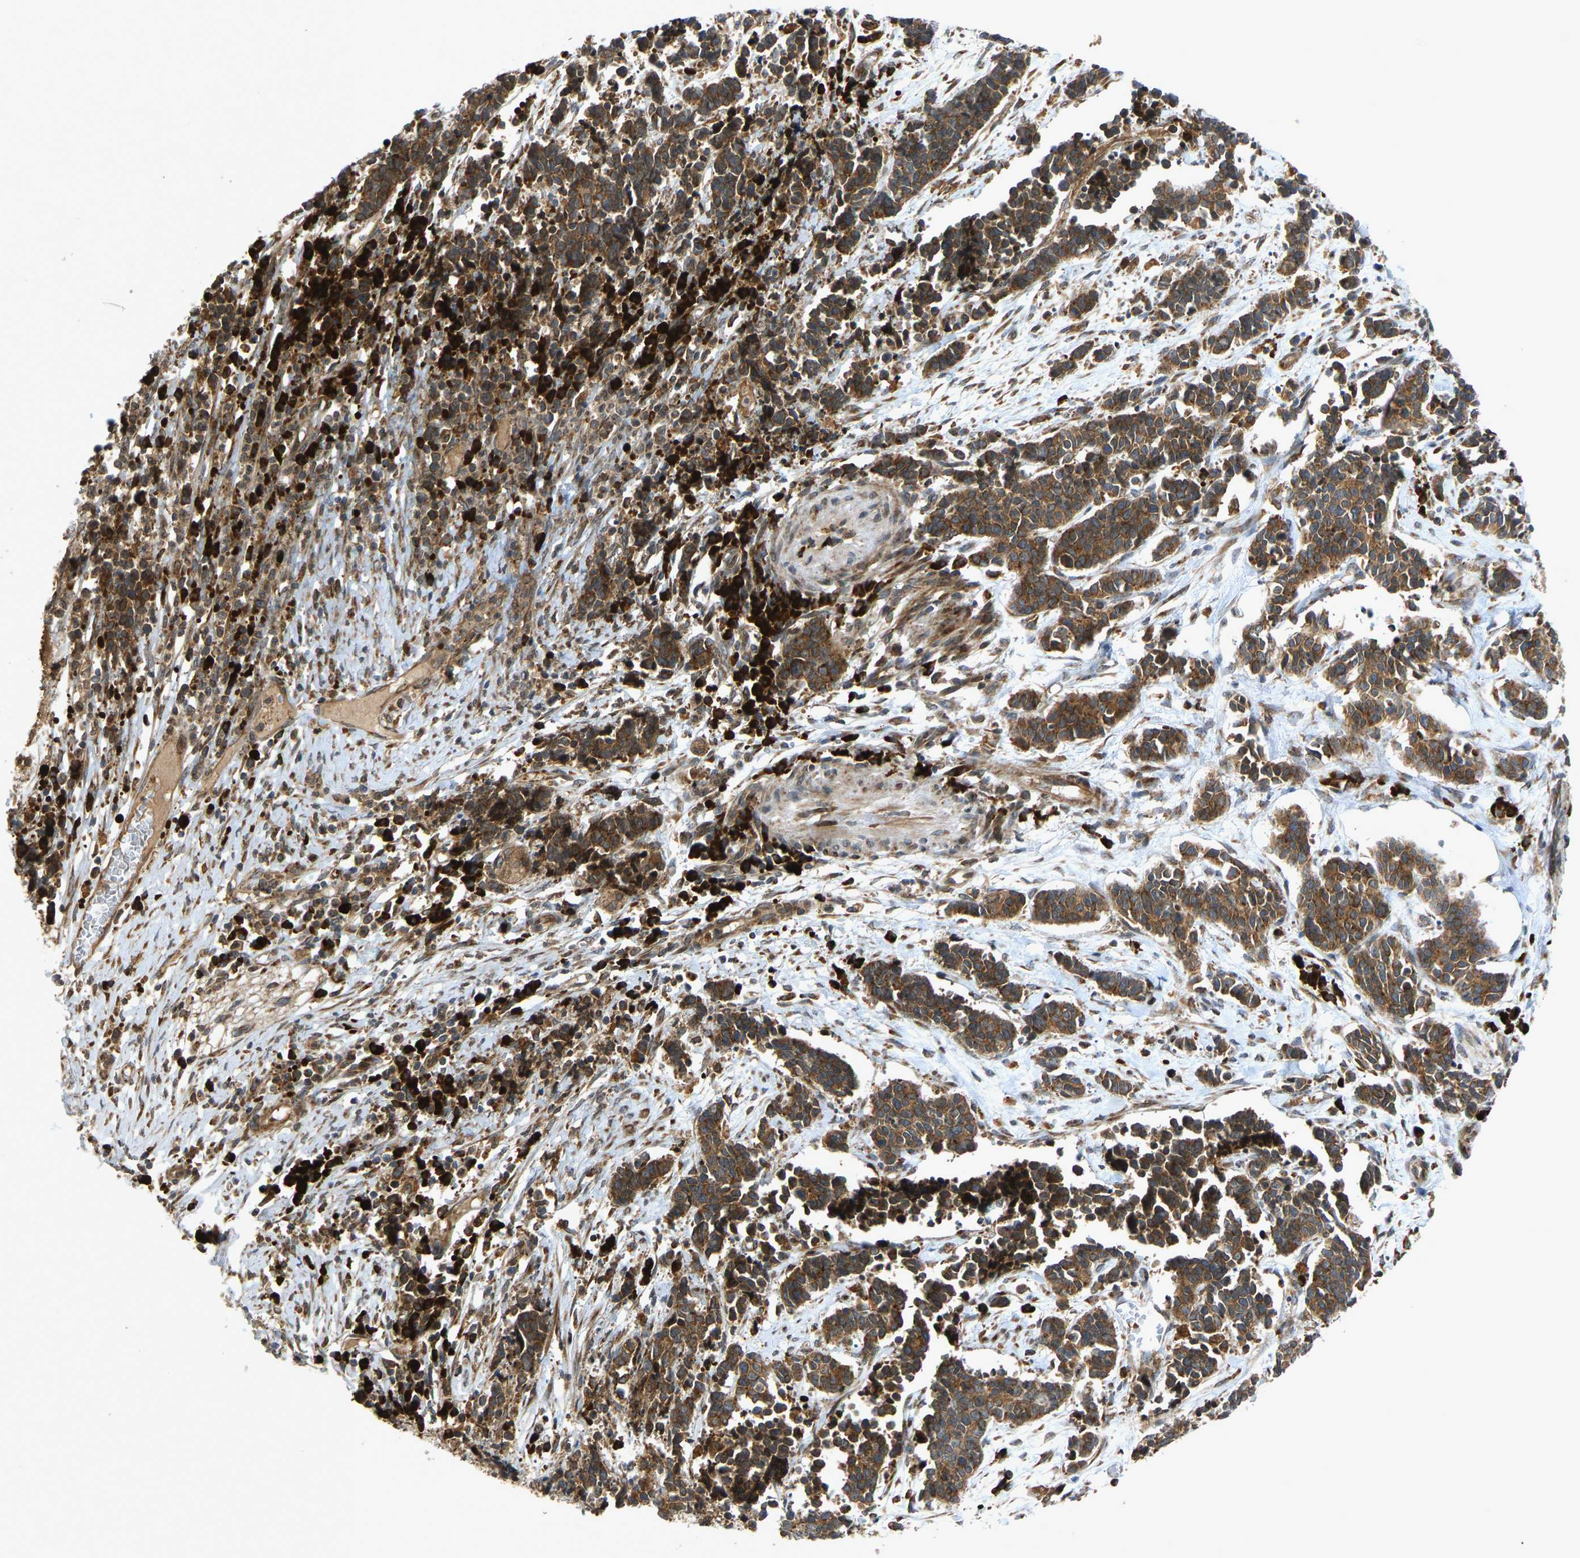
{"staining": {"intensity": "moderate", "quantity": ">75%", "location": "cytoplasmic/membranous"}, "tissue": "cervical cancer", "cell_type": "Tumor cells", "image_type": "cancer", "snomed": [{"axis": "morphology", "description": "Squamous cell carcinoma, NOS"}, {"axis": "topography", "description": "Cervix"}], "caption": "Squamous cell carcinoma (cervical) tissue reveals moderate cytoplasmic/membranous expression in about >75% of tumor cells, visualized by immunohistochemistry. Ihc stains the protein in brown and the nuclei are stained blue.", "gene": "RPN2", "patient": {"sex": "female", "age": 35}}